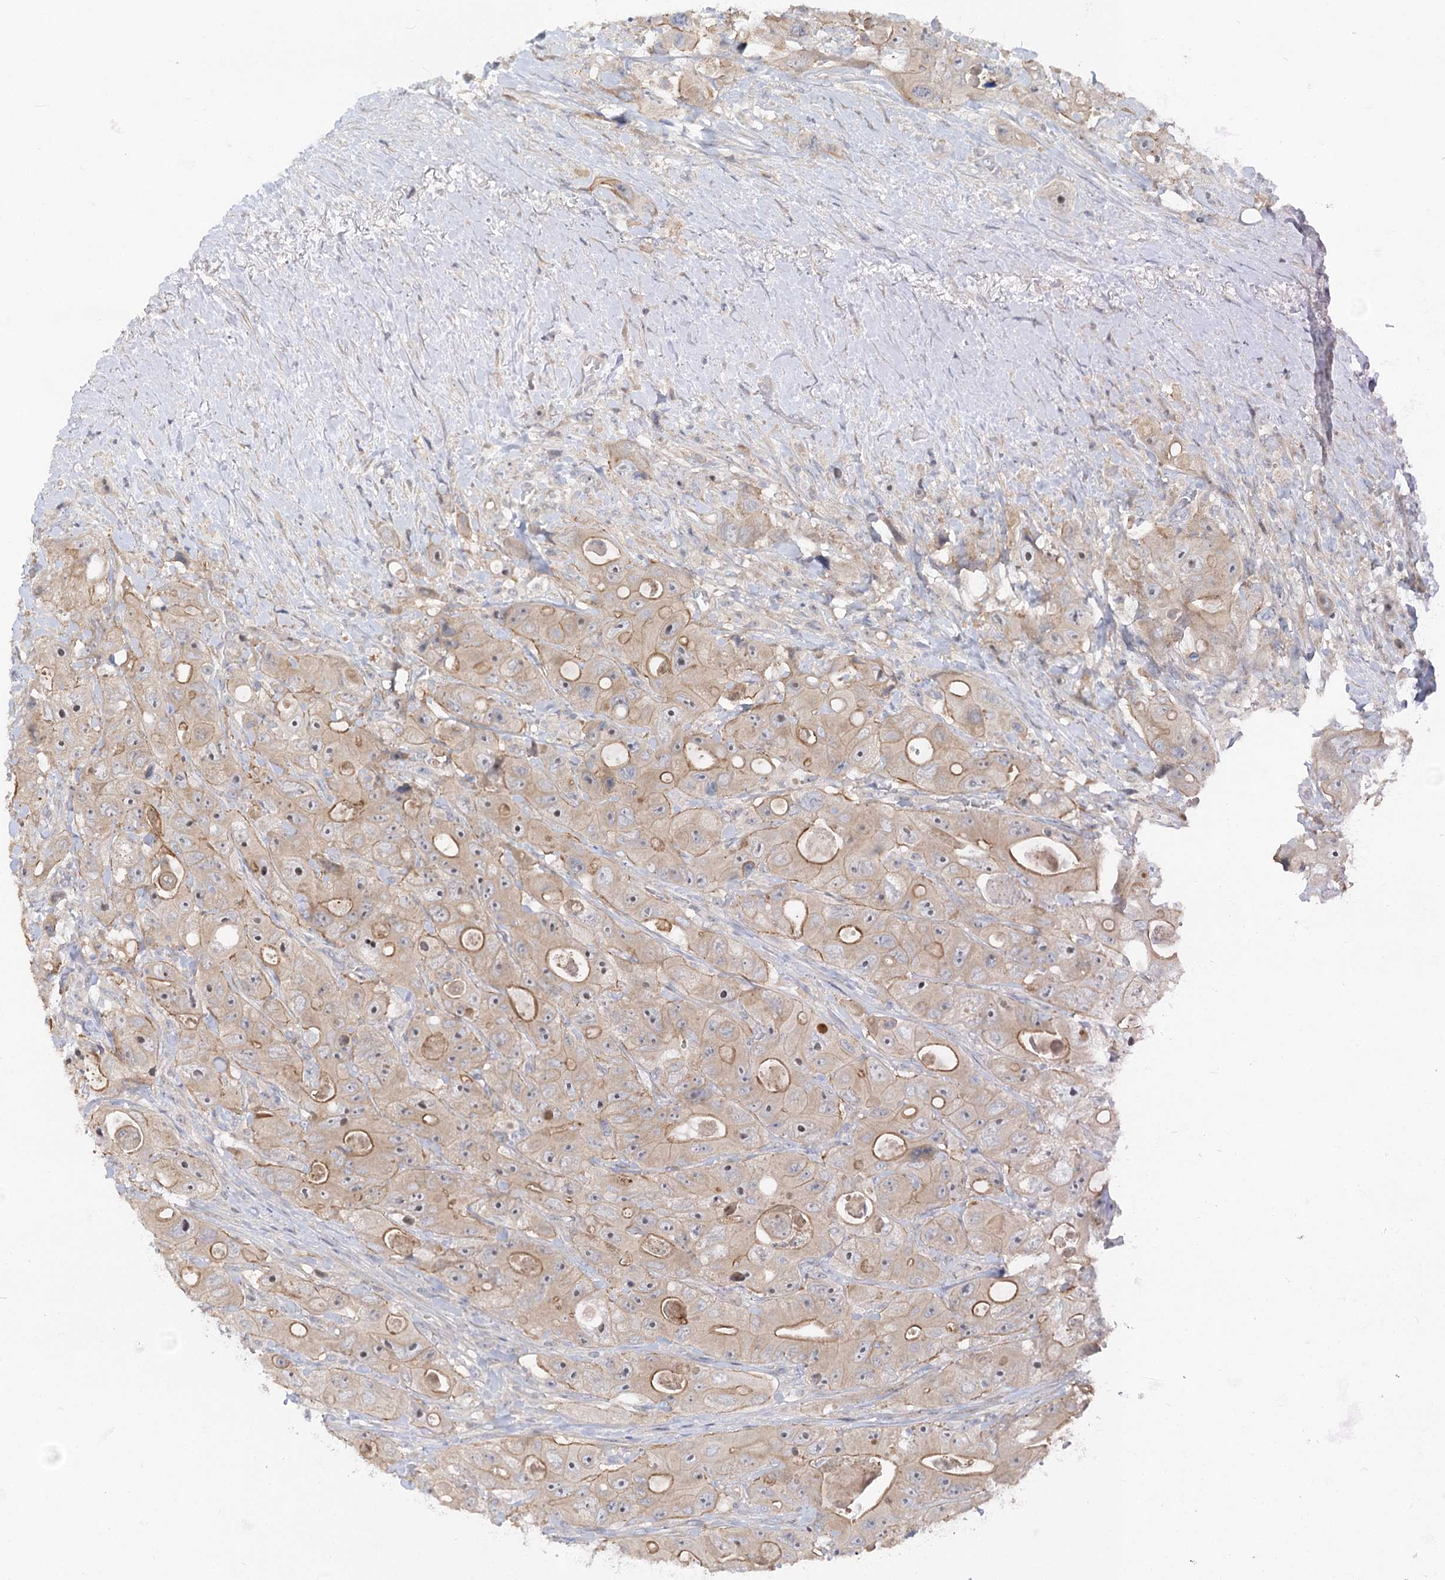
{"staining": {"intensity": "moderate", "quantity": "<25%", "location": "cytoplasmic/membranous"}, "tissue": "colorectal cancer", "cell_type": "Tumor cells", "image_type": "cancer", "snomed": [{"axis": "morphology", "description": "Adenocarcinoma, NOS"}, {"axis": "topography", "description": "Colon"}], "caption": "Immunohistochemistry of colorectal cancer (adenocarcinoma) reveals low levels of moderate cytoplasmic/membranous expression in approximately <25% of tumor cells. Nuclei are stained in blue.", "gene": "FGF19", "patient": {"sex": "female", "age": 46}}